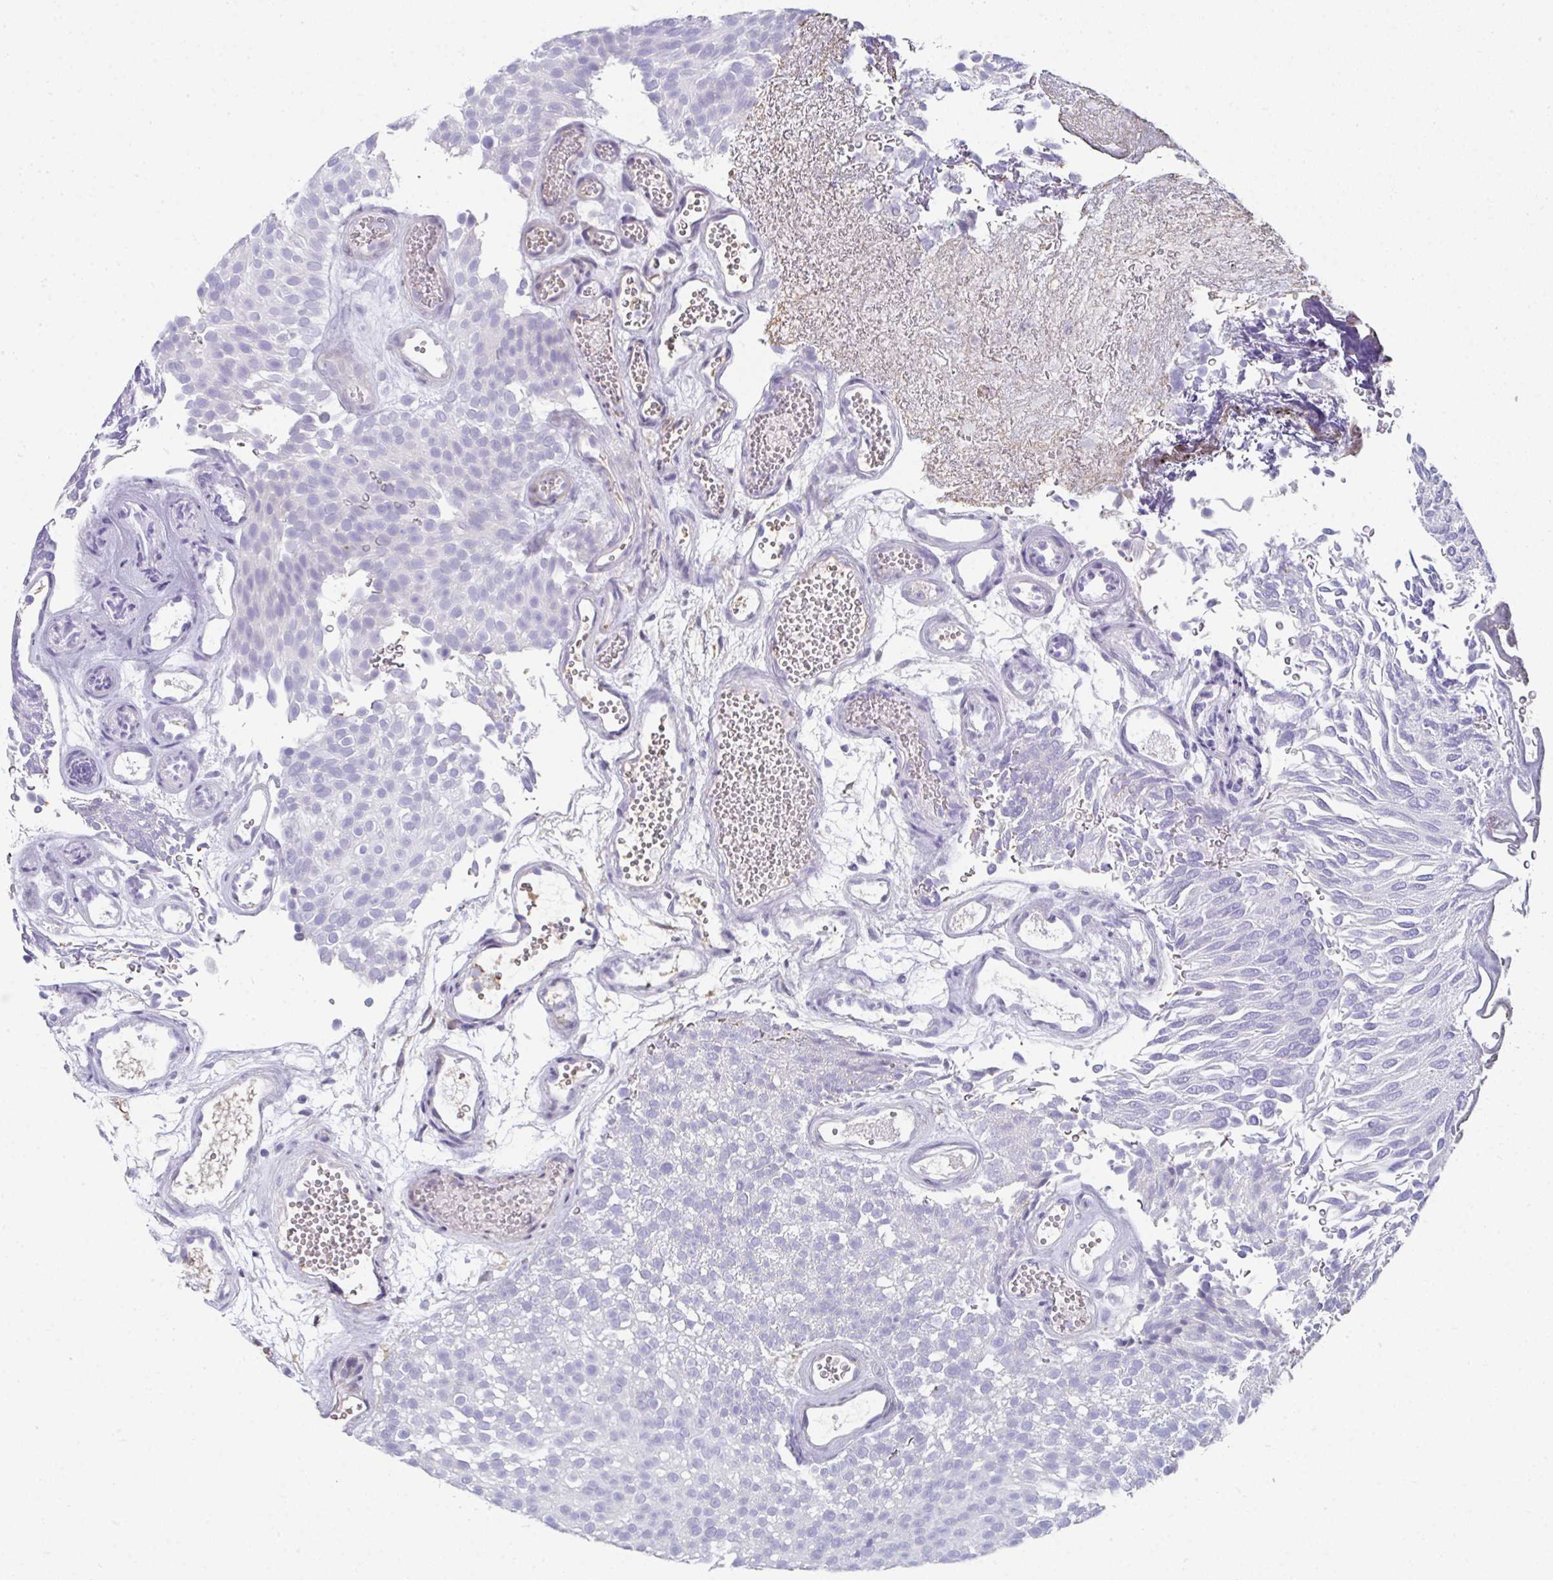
{"staining": {"intensity": "negative", "quantity": "none", "location": "none"}, "tissue": "urothelial cancer", "cell_type": "Tumor cells", "image_type": "cancer", "snomed": [{"axis": "morphology", "description": "Urothelial carcinoma, Low grade"}, {"axis": "topography", "description": "Urinary bladder"}], "caption": "High magnification brightfield microscopy of urothelial cancer stained with DAB (3,3'-diaminobenzidine) (brown) and counterstained with hematoxylin (blue): tumor cells show no significant positivity. (DAB immunohistochemistry with hematoxylin counter stain).", "gene": "RBP1", "patient": {"sex": "male", "age": 78}}